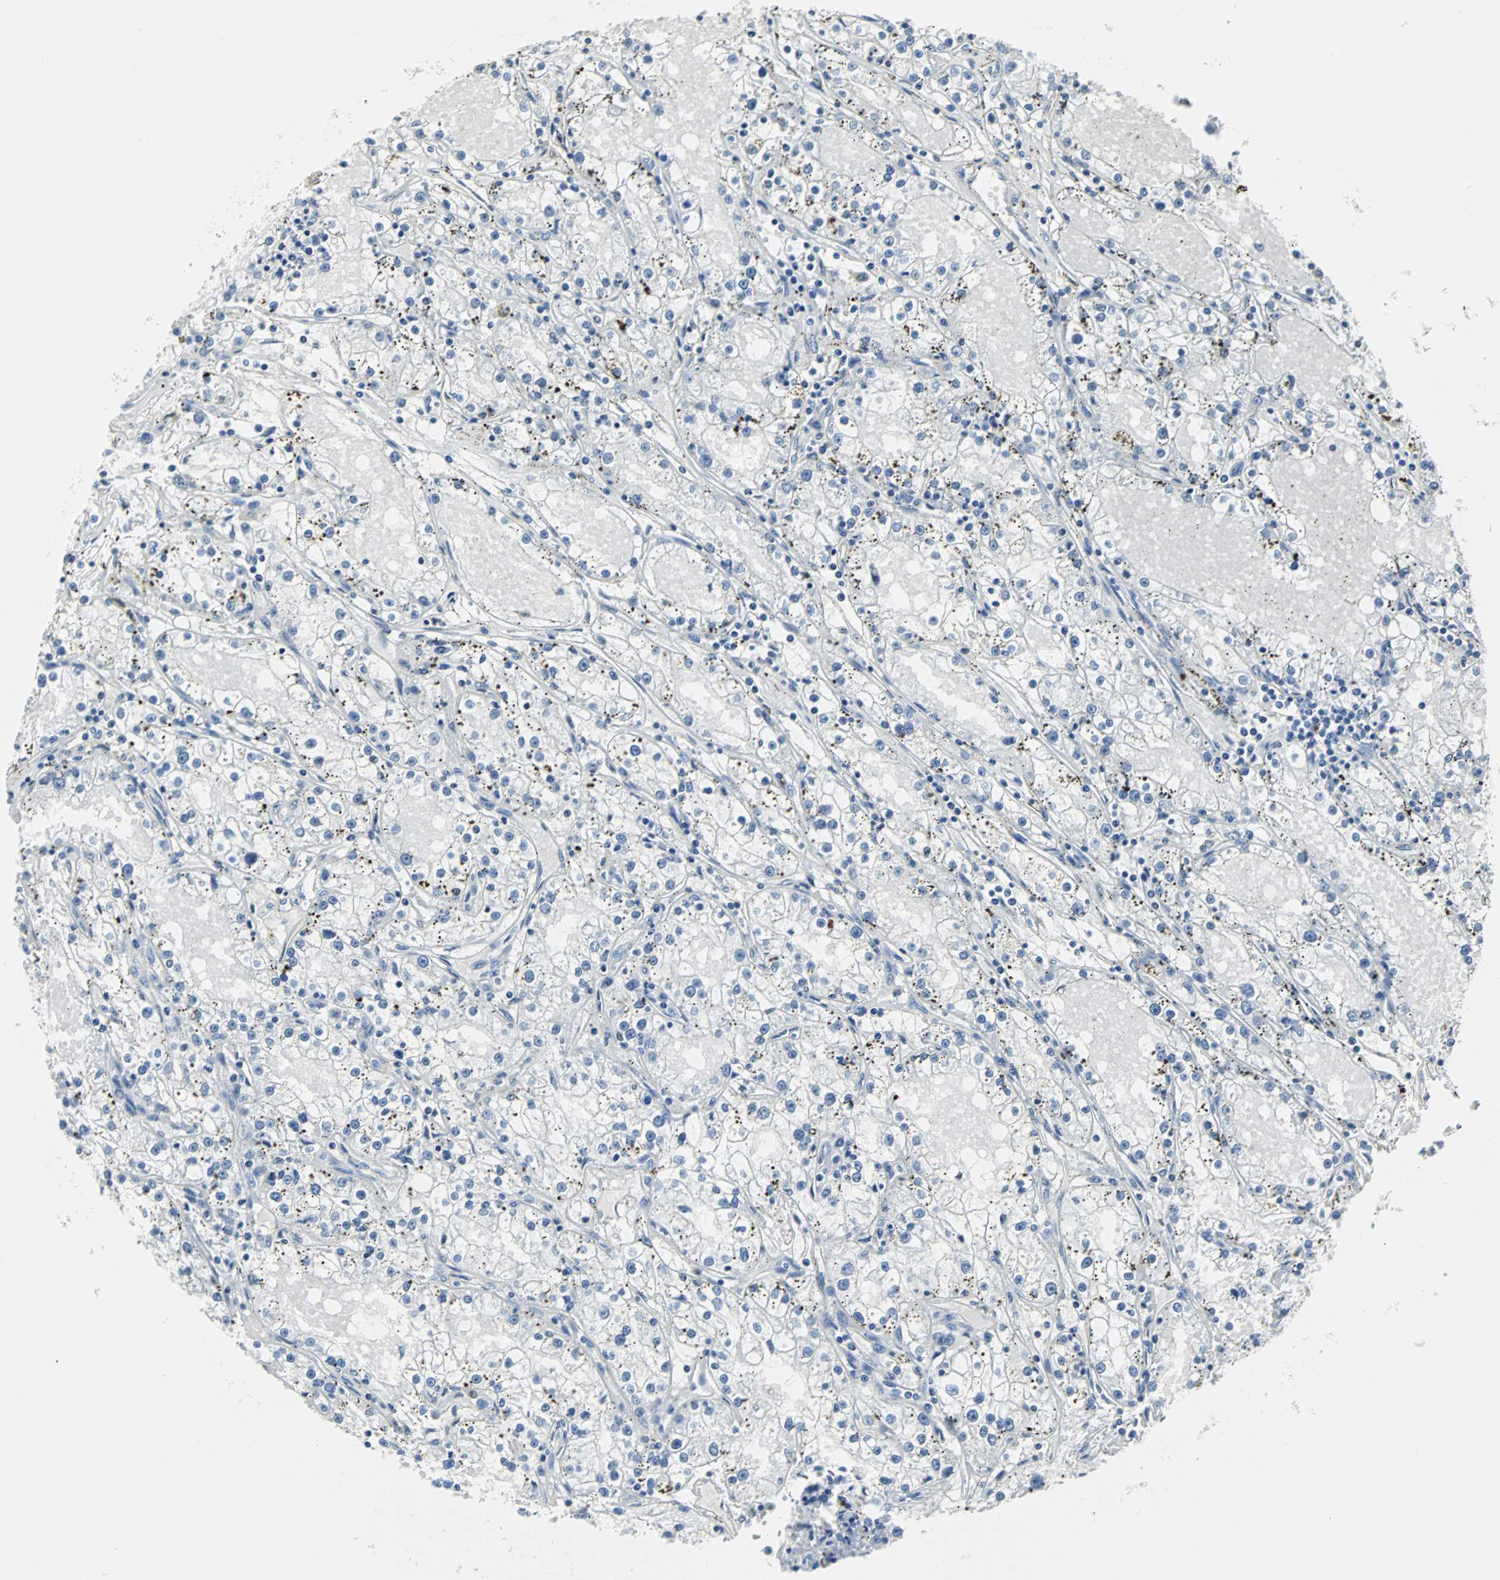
{"staining": {"intensity": "negative", "quantity": "none", "location": "none"}, "tissue": "renal cancer", "cell_type": "Tumor cells", "image_type": "cancer", "snomed": [{"axis": "morphology", "description": "Adenocarcinoma, NOS"}, {"axis": "topography", "description": "Kidney"}], "caption": "Histopathology image shows no protein positivity in tumor cells of renal cancer tissue.", "gene": "IL33", "patient": {"sex": "male", "age": 56}}